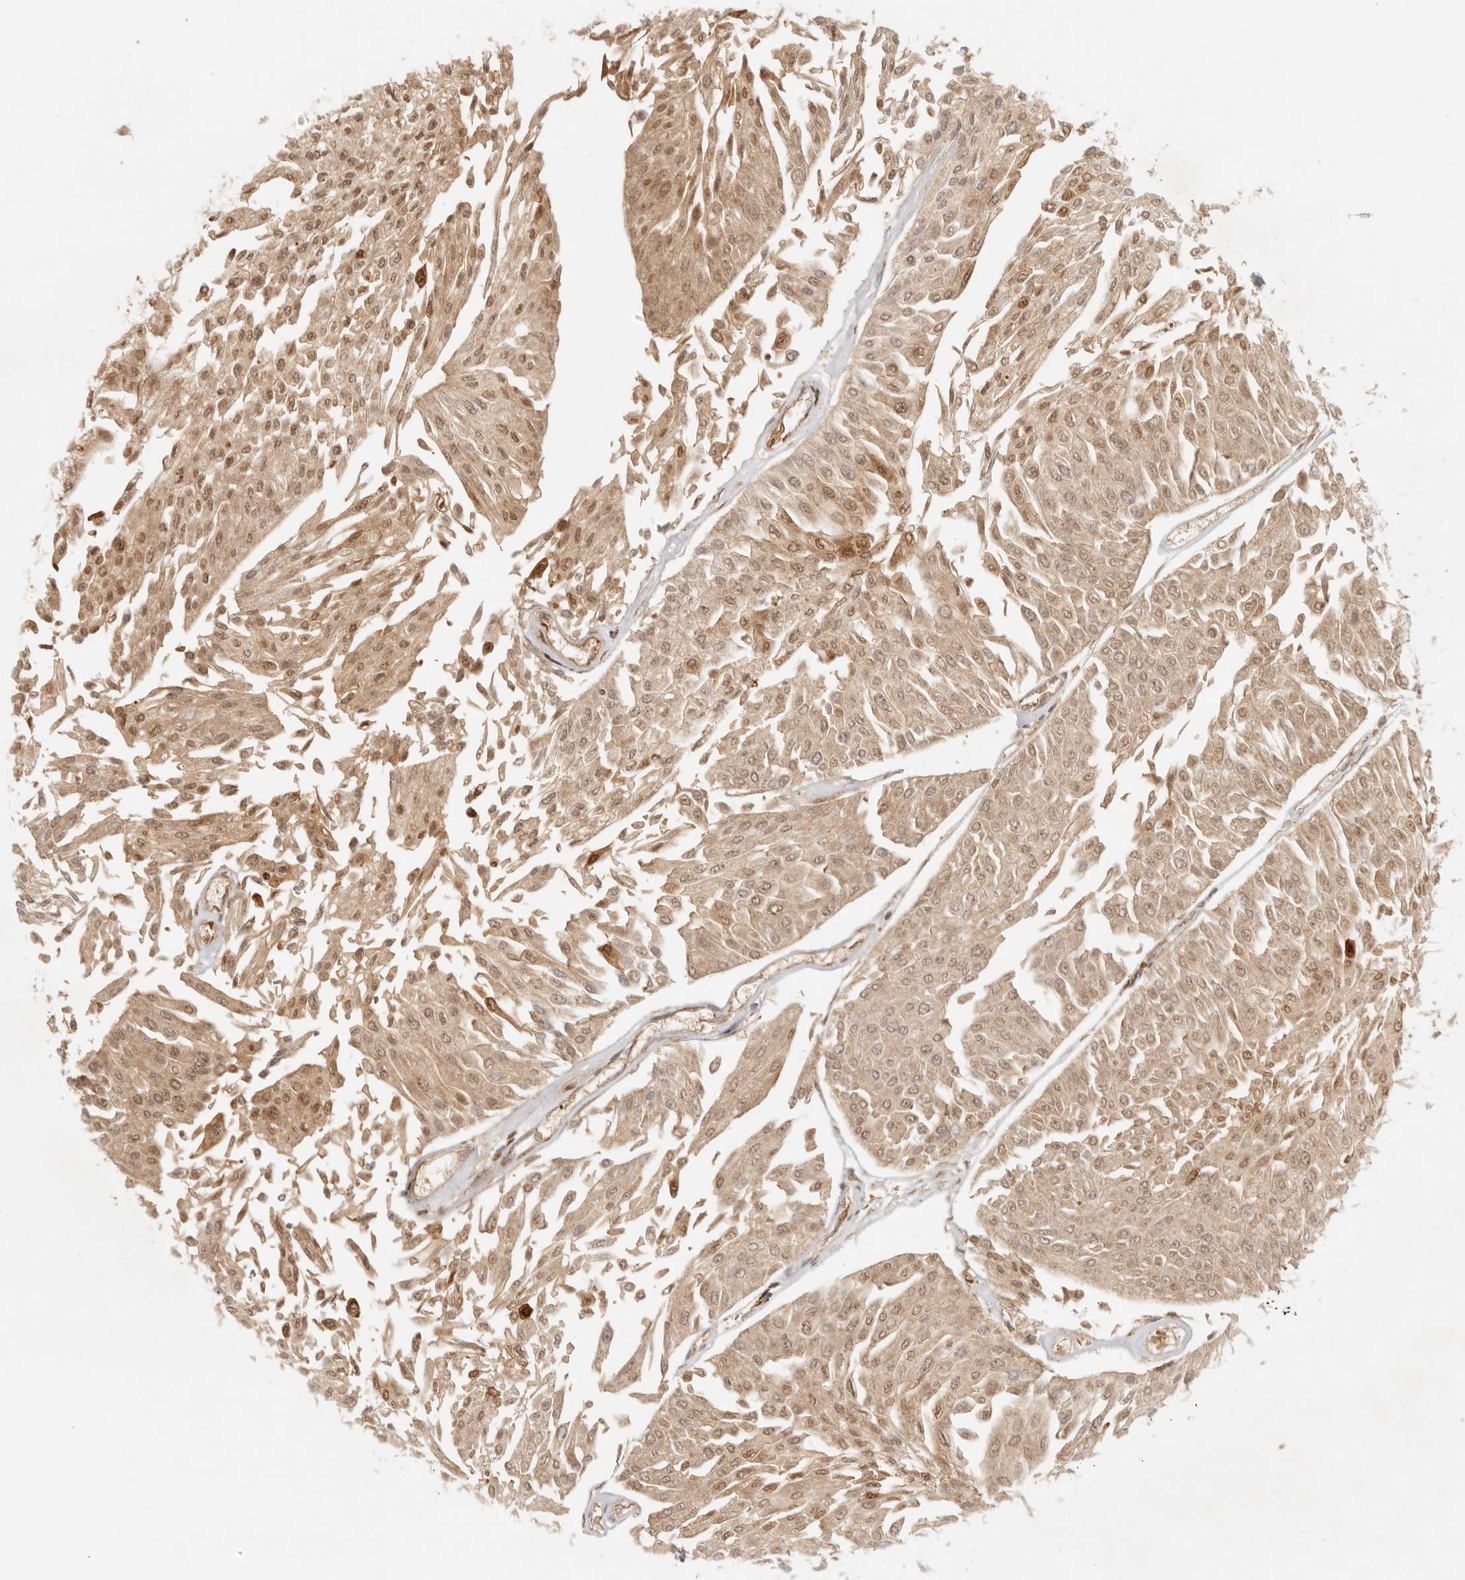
{"staining": {"intensity": "moderate", "quantity": ">75%", "location": "cytoplasmic/membranous,nuclear"}, "tissue": "urothelial cancer", "cell_type": "Tumor cells", "image_type": "cancer", "snomed": [{"axis": "morphology", "description": "Urothelial carcinoma, Low grade"}, {"axis": "topography", "description": "Urinary bladder"}], "caption": "A high-resolution micrograph shows IHC staining of urothelial cancer, which reveals moderate cytoplasmic/membranous and nuclear positivity in approximately >75% of tumor cells.", "gene": "AHDC1", "patient": {"sex": "male", "age": 67}}